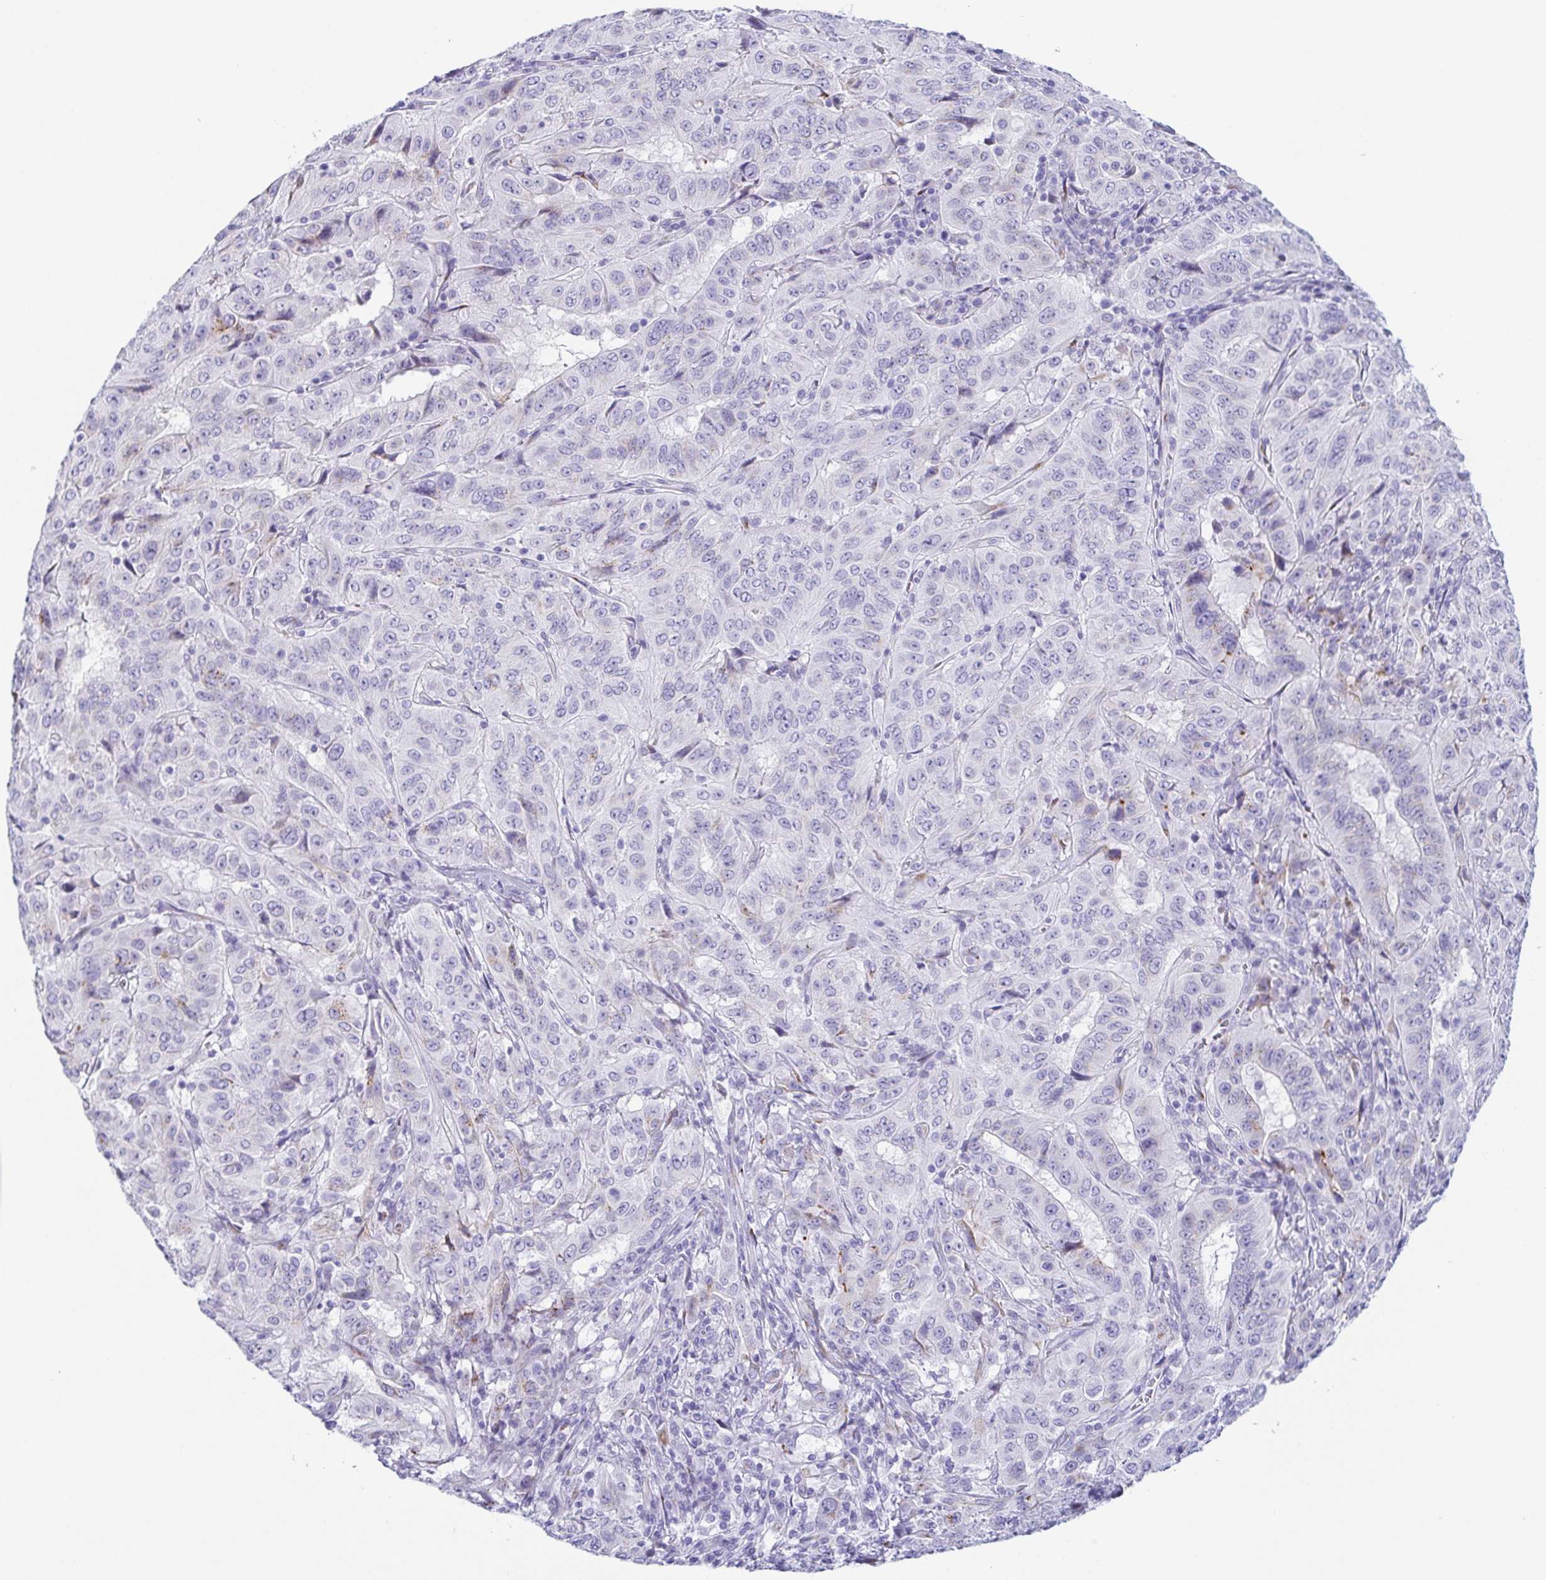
{"staining": {"intensity": "negative", "quantity": "none", "location": "none"}, "tissue": "pancreatic cancer", "cell_type": "Tumor cells", "image_type": "cancer", "snomed": [{"axis": "morphology", "description": "Adenocarcinoma, NOS"}, {"axis": "topography", "description": "Pancreas"}], "caption": "The IHC histopathology image has no significant positivity in tumor cells of pancreatic cancer tissue.", "gene": "LDLRAD1", "patient": {"sex": "male", "age": 63}}